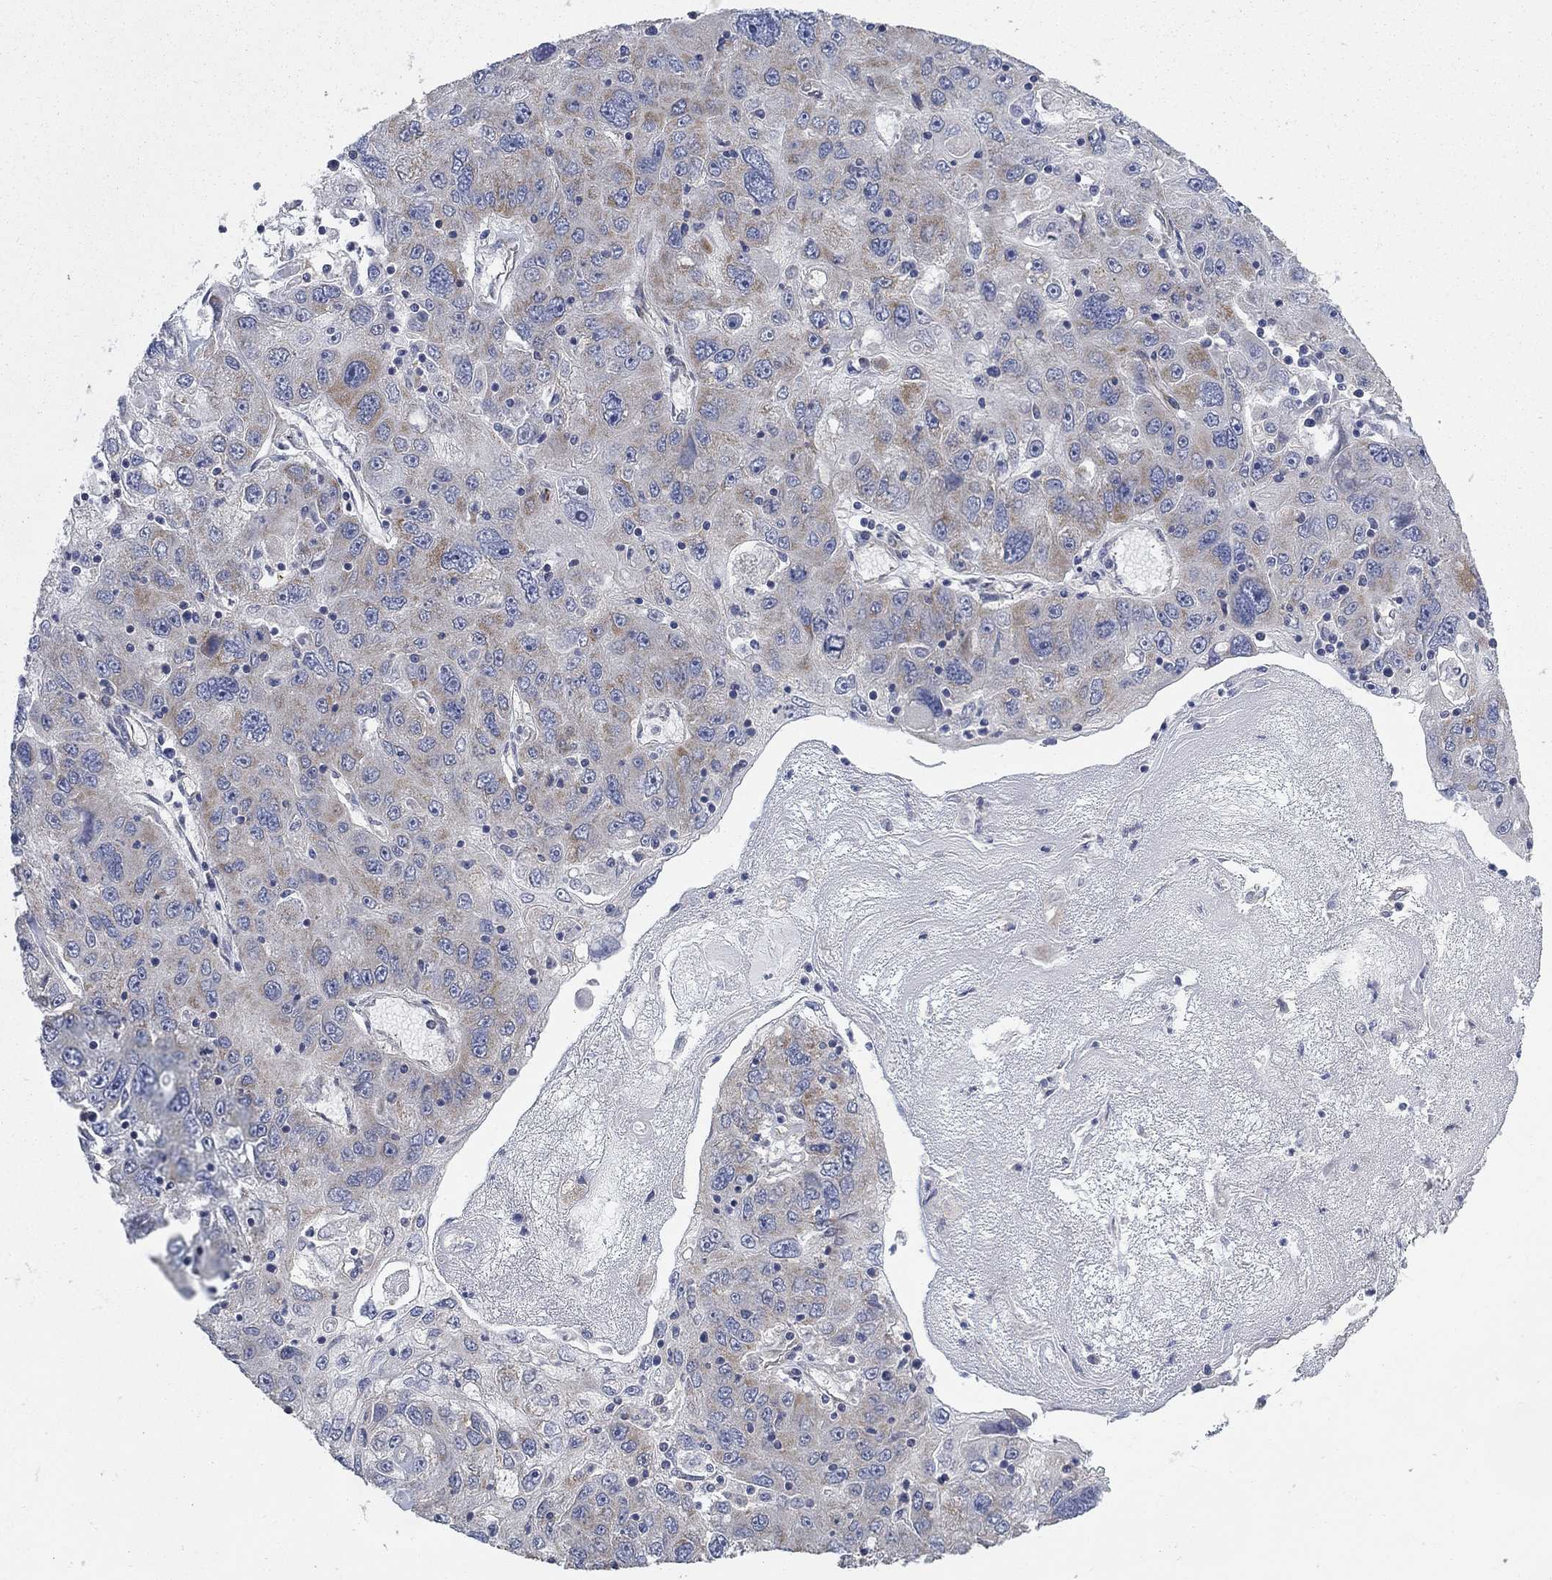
{"staining": {"intensity": "moderate", "quantity": "<25%", "location": "cytoplasmic/membranous"}, "tissue": "stomach cancer", "cell_type": "Tumor cells", "image_type": "cancer", "snomed": [{"axis": "morphology", "description": "Adenocarcinoma, NOS"}, {"axis": "topography", "description": "Stomach"}], "caption": "Immunohistochemistry staining of stomach adenocarcinoma, which shows low levels of moderate cytoplasmic/membranous staining in approximately <25% of tumor cells indicating moderate cytoplasmic/membranous protein positivity. The staining was performed using DAB (brown) for protein detection and nuclei were counterstained in hematoxylin (blue).", "gene": "NME7", "patient": {"sex": "male", "age": 56}}